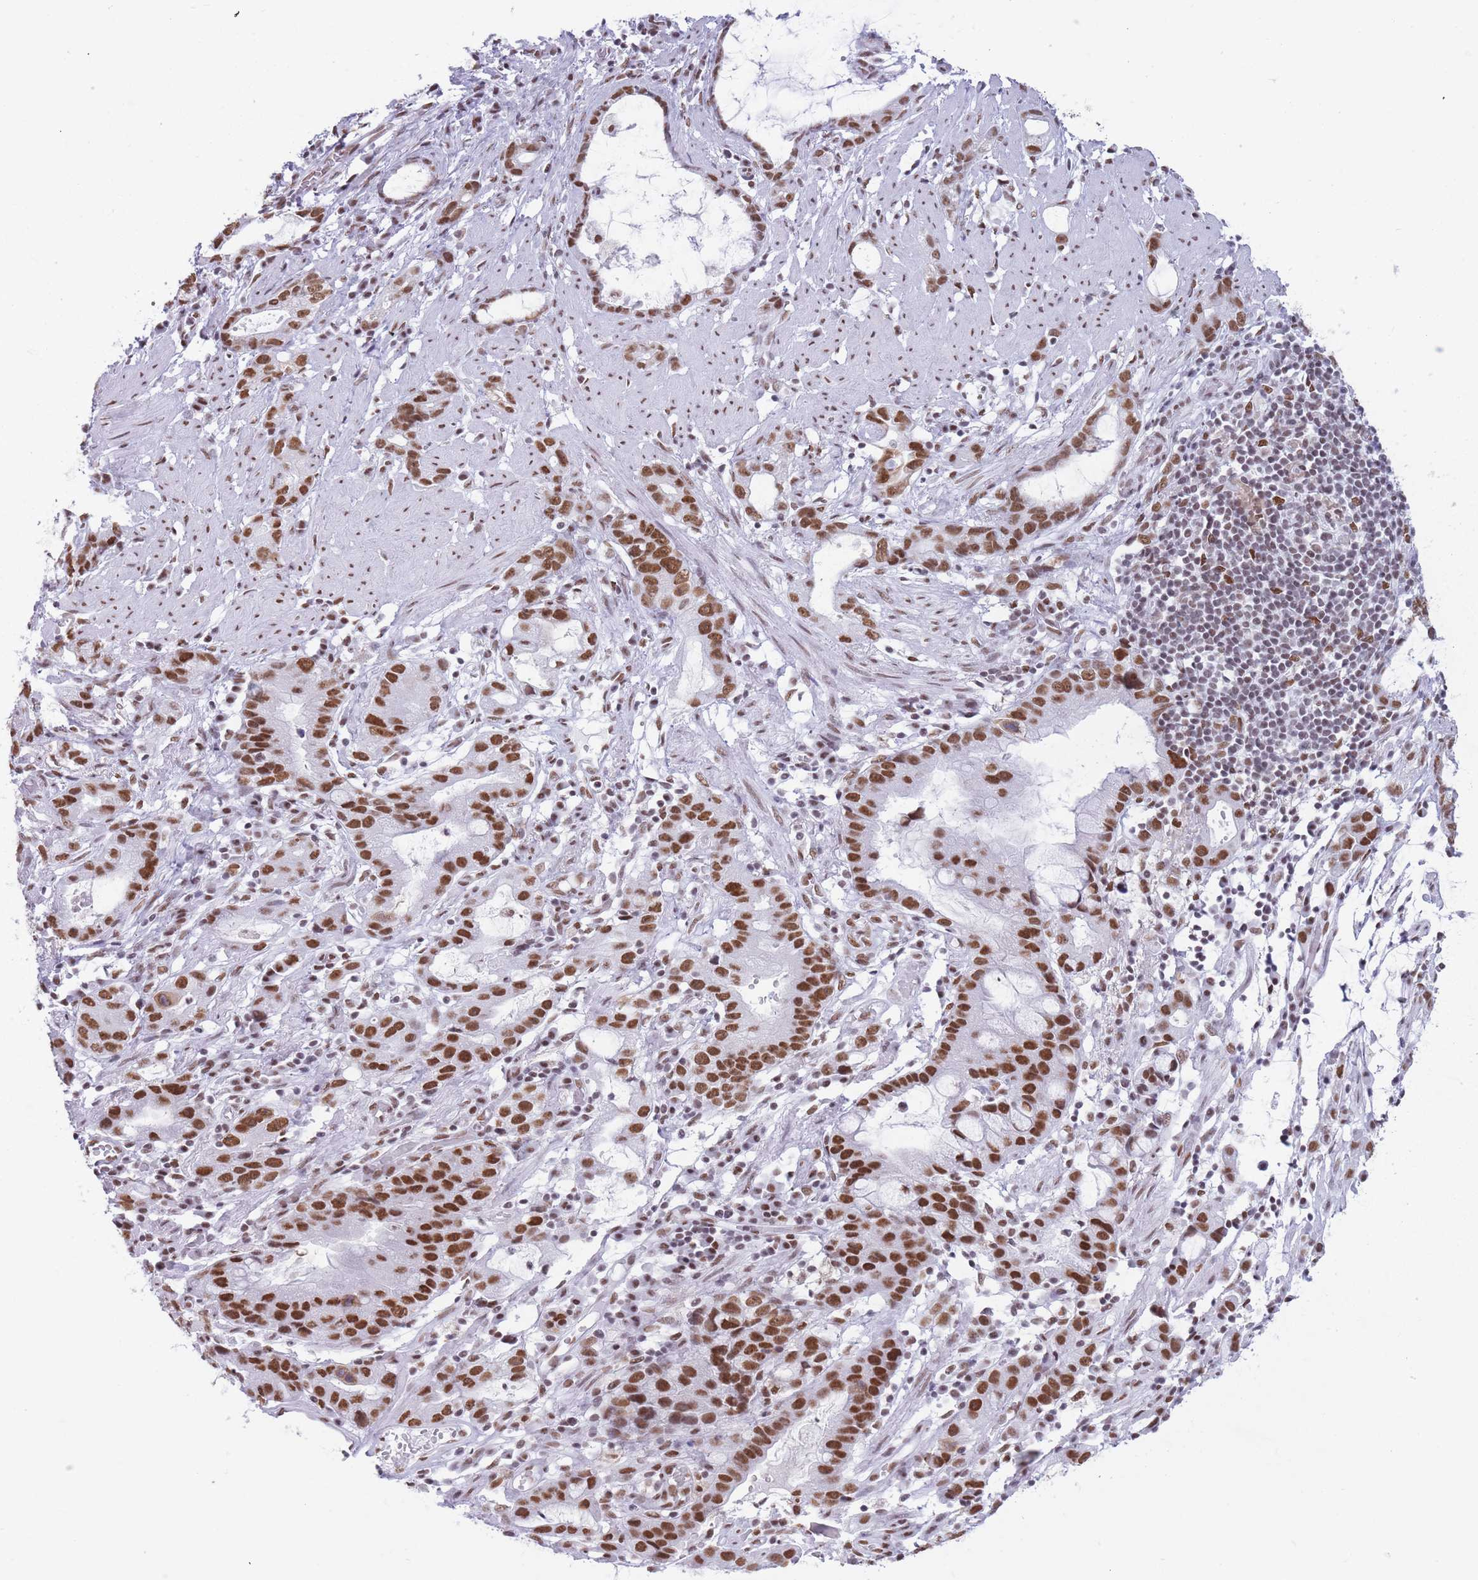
{"staining": {"intensity": "strong", "quantity": ">75%", "location": "nuclear"}, "tissue": "stomach cancer", "cell_type": "Tumor cells", "image_type": "cancer", "snomed": [{"axis": "morphology", "description": "Adenocarcinoma, NOS"}, {"axis": "topography", "description": "Stomach"}], "caption": "Human adenocarcinoma (stomach) stained with a protein marker exhibits strong staining in tumor cells.", "gene": "HNRNPUL1", "patient": {"sex": "male", "age": 55}}